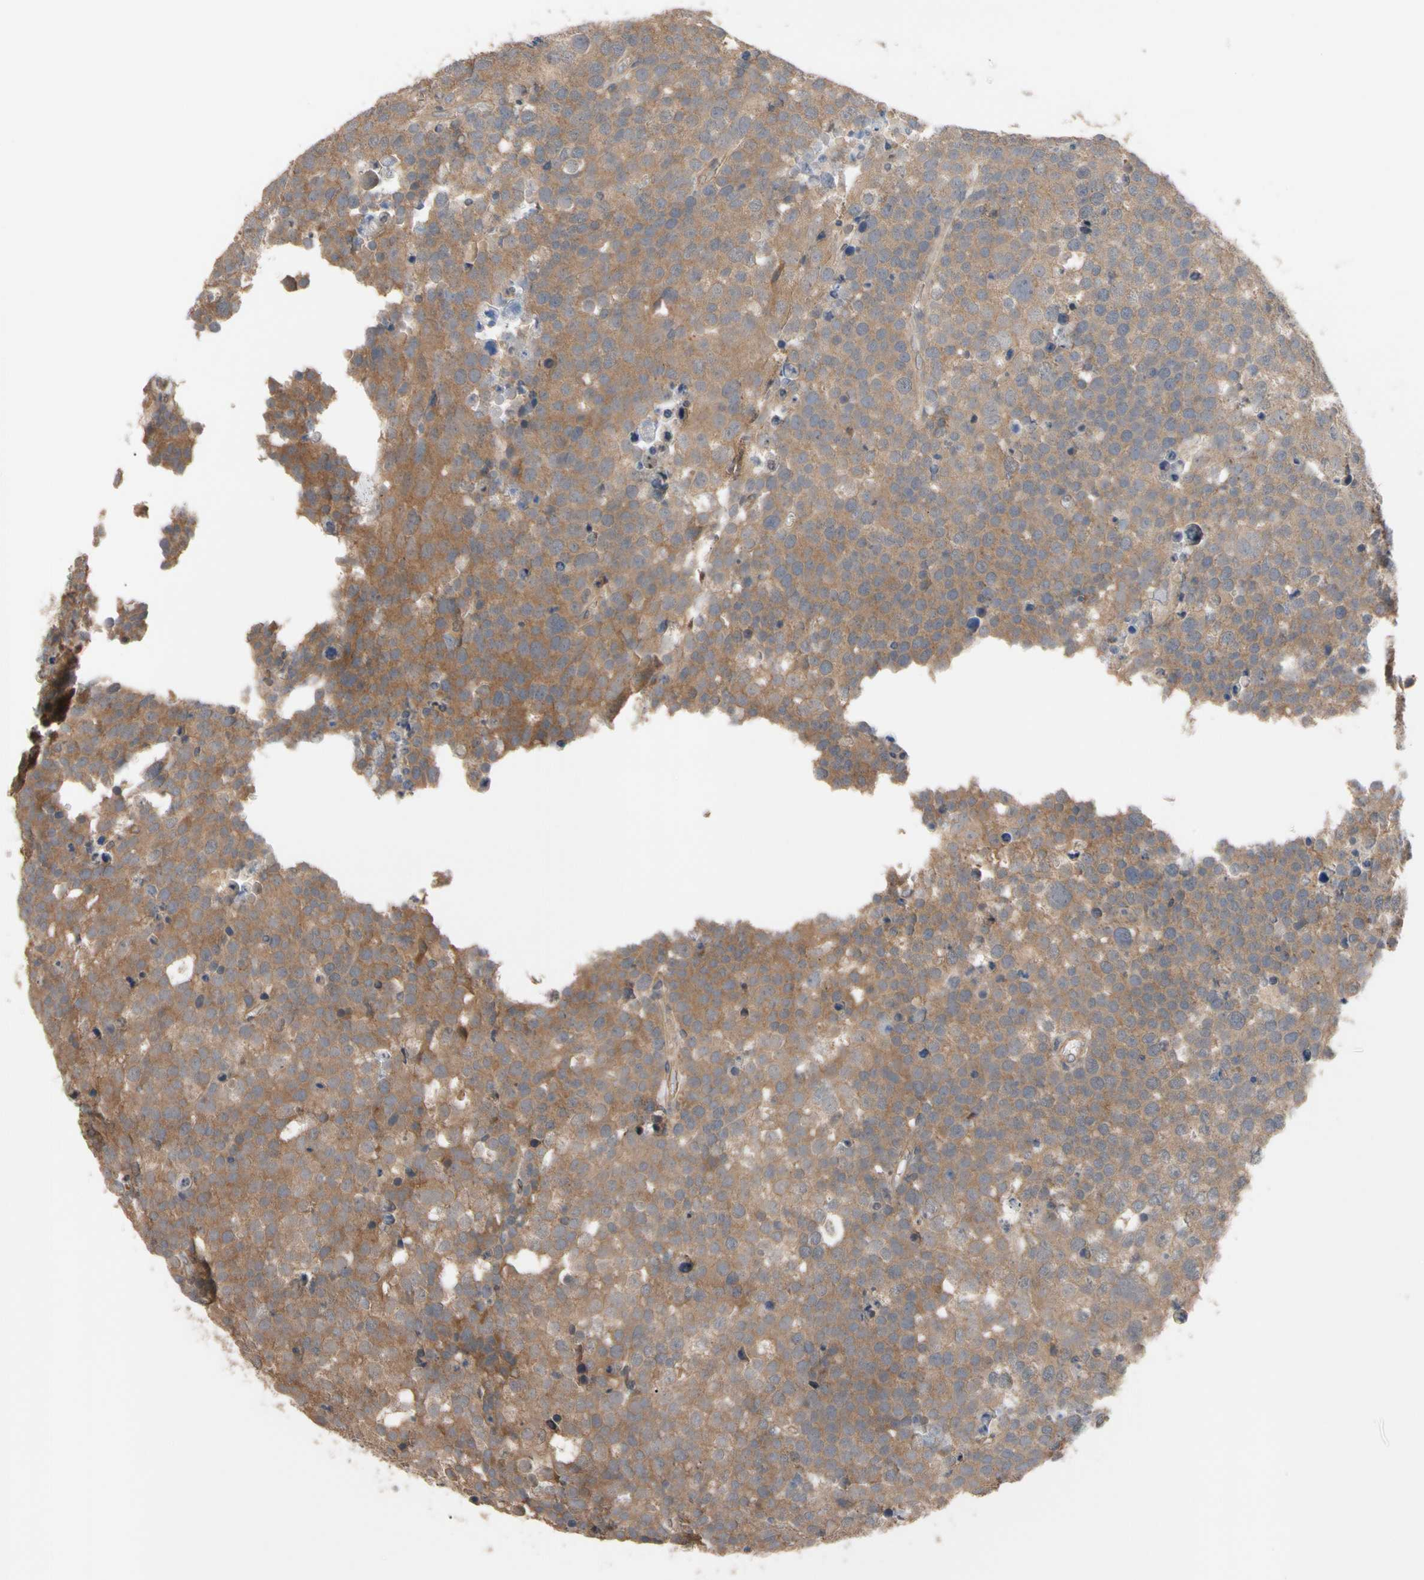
{"staining": {"intensity": "moderate", "quantity": ">75%", "location": "cytoplasmic/membranous"}, "tissue": "testis cancer", "cell_type": "Tumor cells", "image_type": "cancer", "snomed": [{"axis": "morphology", "description": "Seminoma, NOS"}, {"axis": "topography", "description": "Testis"}], "caption": "A micrograph showing moderate cytoplasmic/membranous expression in approximately >75% of tumor cells in testis cancer, as visualized by brown immunohistochemical staining.", "gene": "DPP8", "patient": {"sex": "male", "age": 71}}